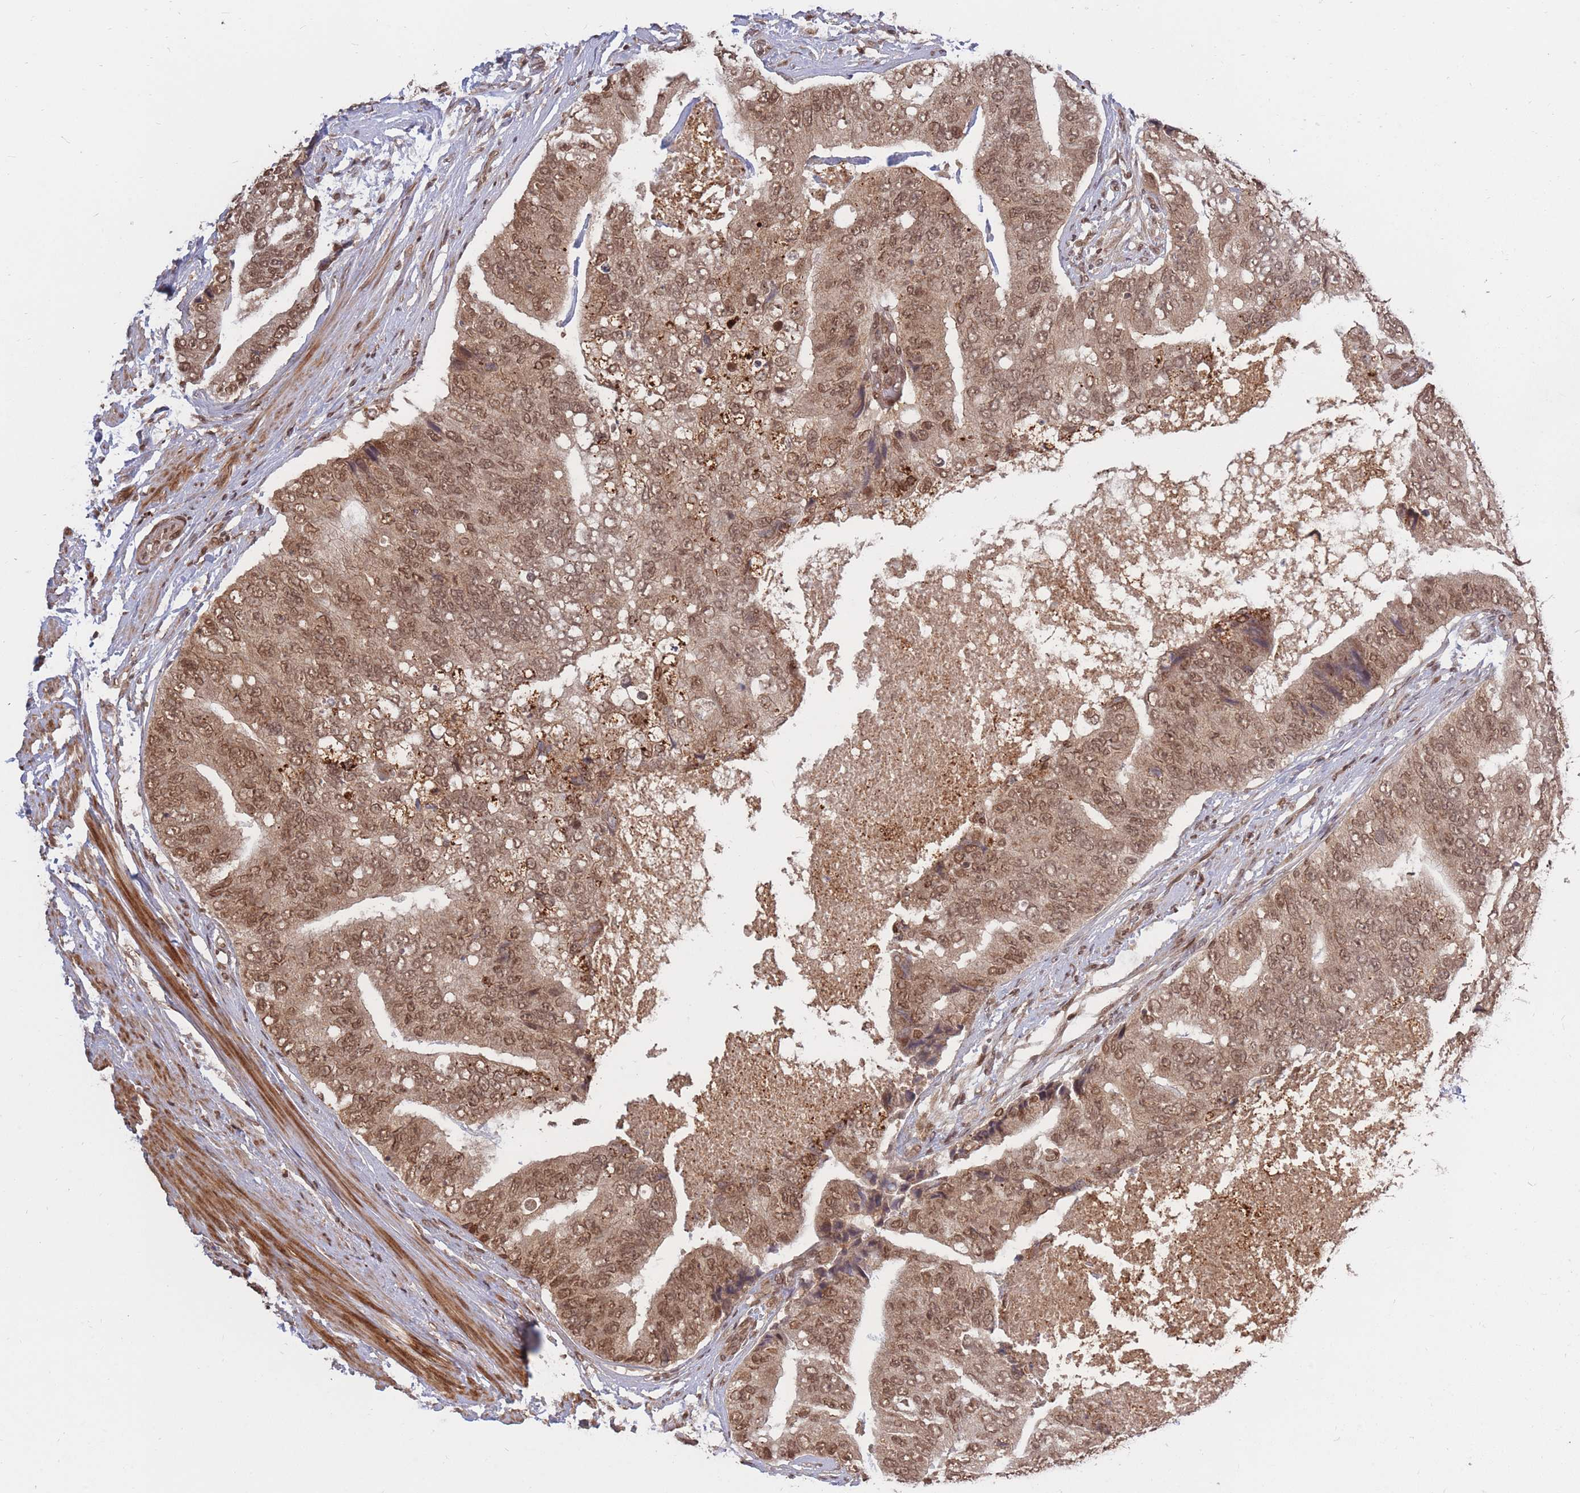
{"staining": {"intensity": "moderate", "quantity": ">75%", "location": "cytoplasmic/membranous,nuclear"}, "tissue": "prostate cancer", "cell_type": "Tumor cells", "image_type": "cancer", "snomed": [{"axis": "morphology", "description": "Adenocarcinoma, High grade"}, {"axis": "topography", "description": "Prostate"}], "caption": "High-grade adenocarcinoma (prostate) was stained to show a protein in brown. There is medium levels of moderate cytoplasmic/membranous and nuclear positivity in approximately >75% of tumor cells.", "gene": "SRA1", "patient": {"sex": "male", "age": 70}}